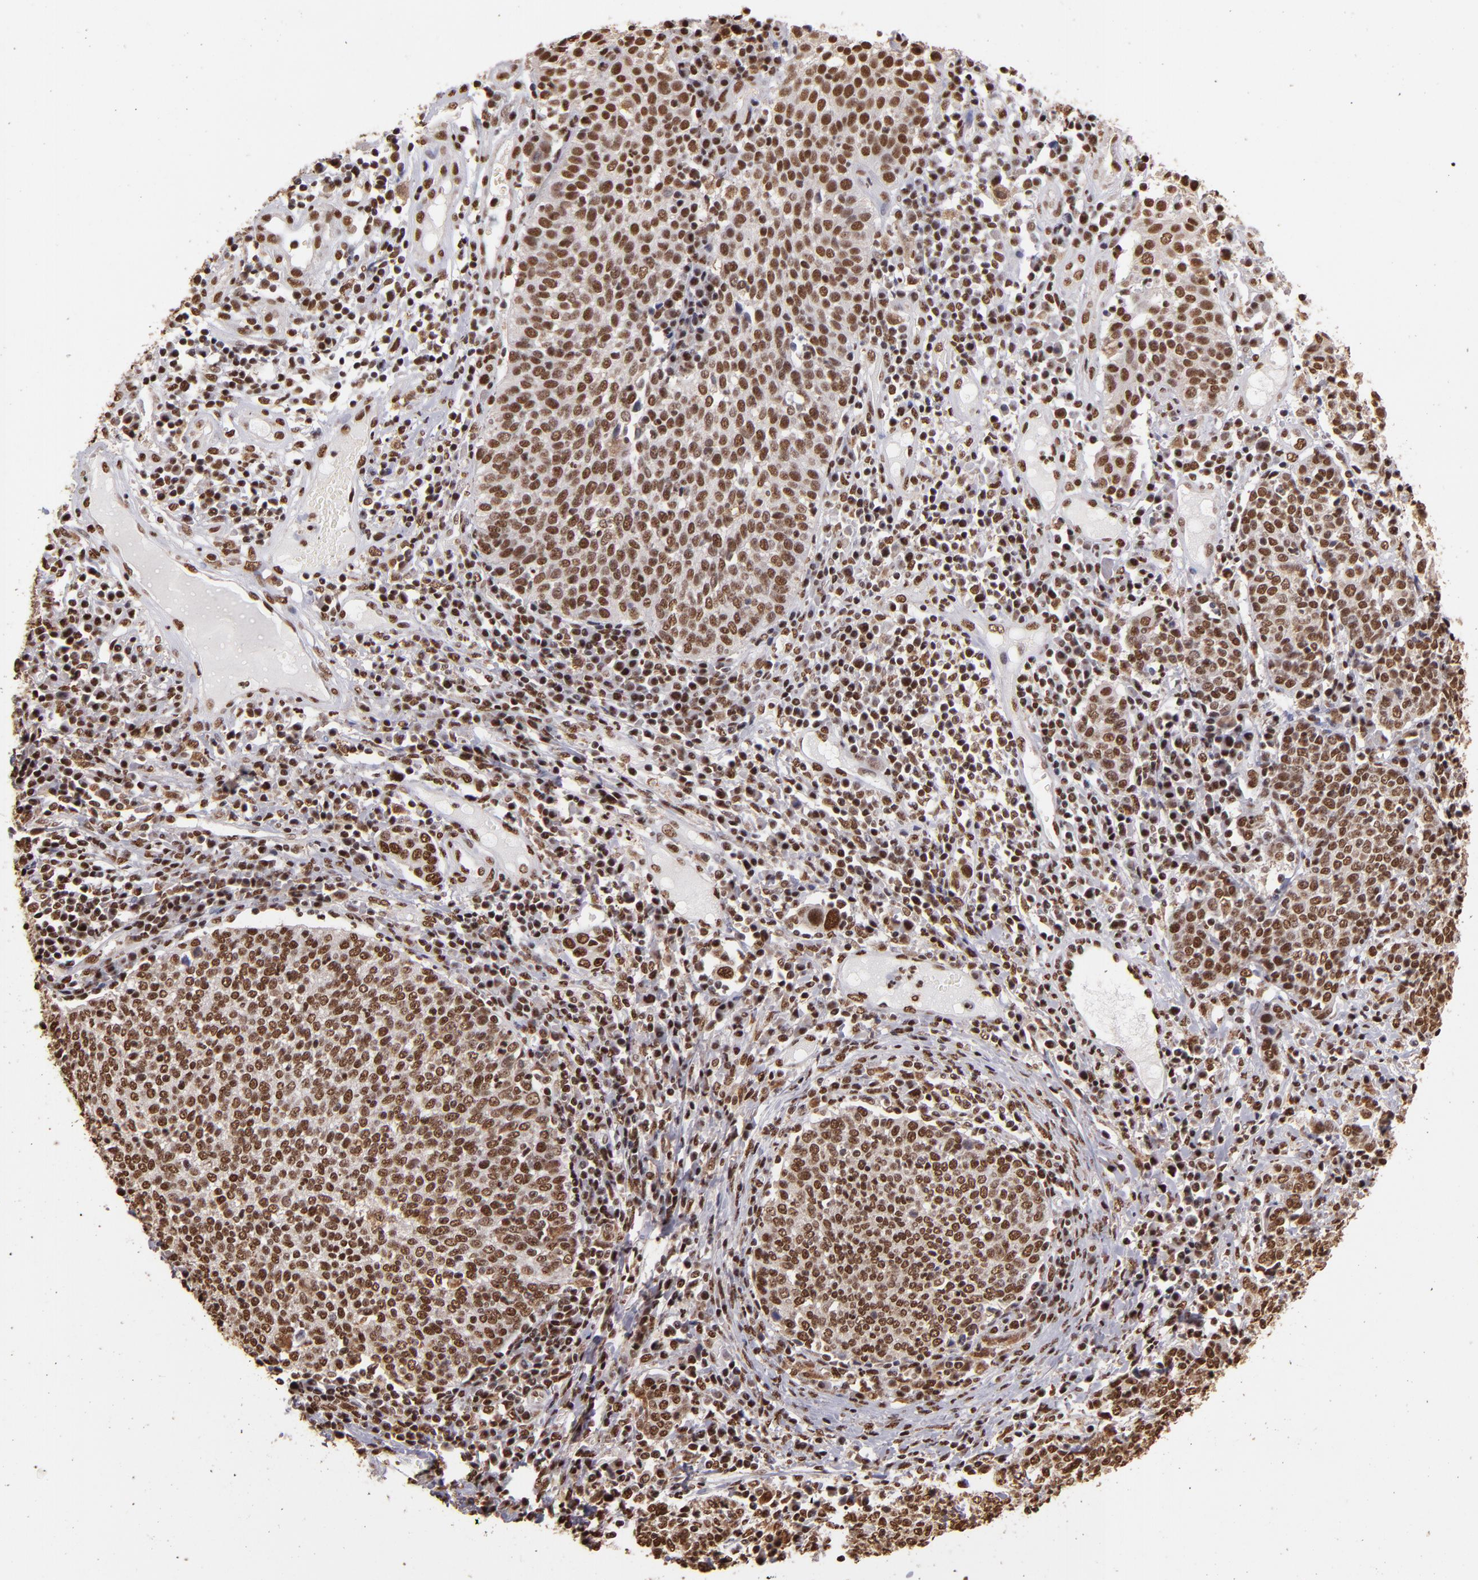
{"staining": {"intensity": "moderate", "quantity": ">75%", "location": "cytoplasmic/membranous,nuclear"}, "tissue": "cervical cancer", "cell_type": "Tumor cells", "image_type": "cancer", "snomed": [{"axis": "morphology", "description": "Squamous cell carcinoma, NOS"}, {"axis": "topography", "description": "Cervix"}], "caption": "The micrograph exhibits a brown stain indicating the presence of a protein in the cytoplasmic/membranous and nuclear of tumor cells in cervical cancer. (DAB (3,3'-diaminobenzidine) = brown stain, brightfield microscopy at high magnification).", "gene": "SP1", "patient": {"sex": "female", "age": 40}}